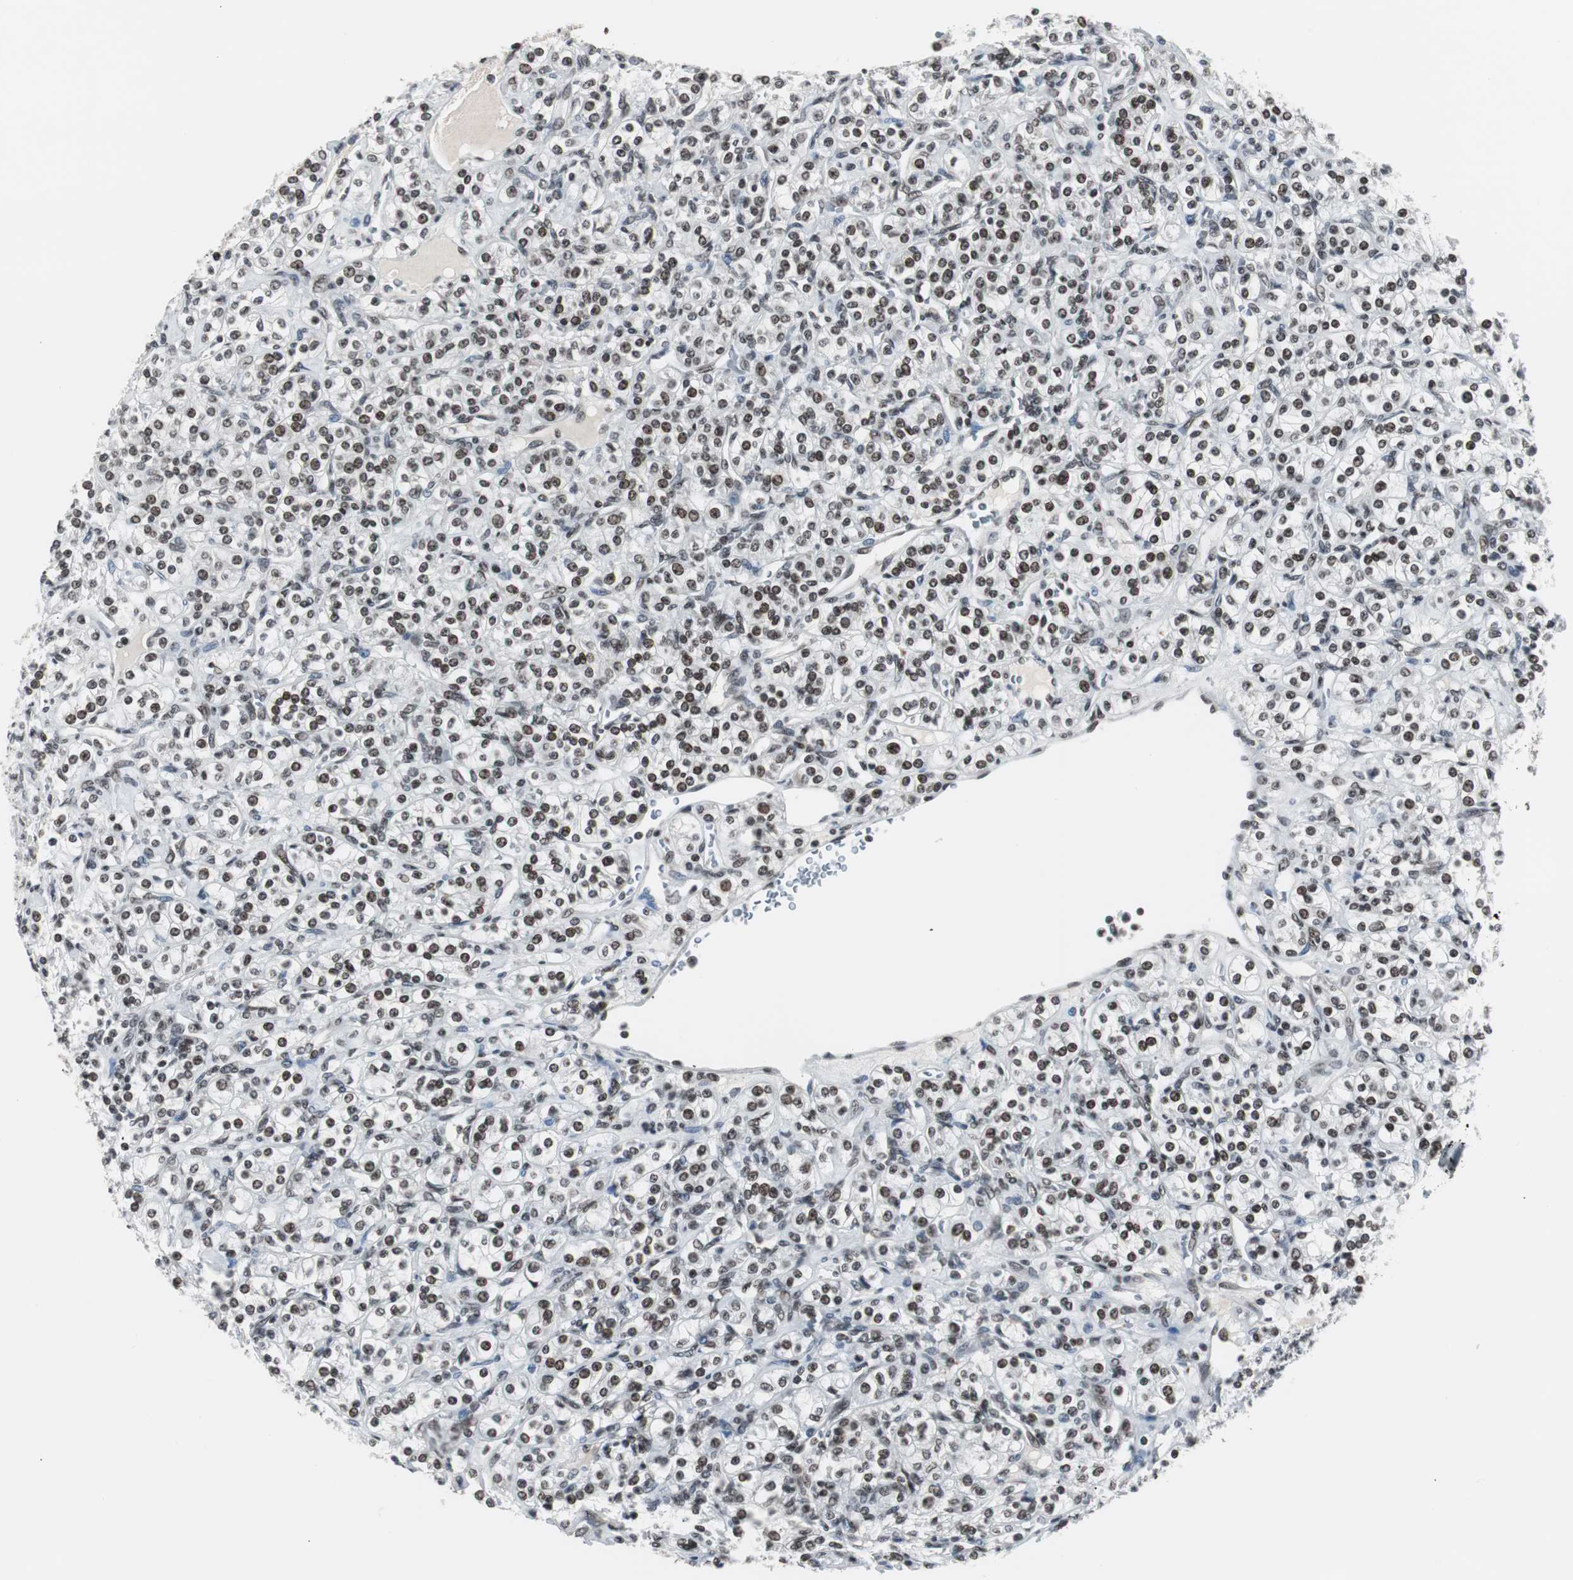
{"staining": {"intensity": "moderate", "quantity": ">75%", "location": "nuclear"}, "tissue": "renal cancer", "cell_type": "Tumor cells", "image_type": "cancer", "snomed": [{"axis": "morphology", "description": "Adenocarcinoma, NOS"}, {"axis": "topography", "description": "Kidney"}], "caption": "Adenocarcinoma (renal) stained for a protein exhibits moderate nuclear positivity in tumor cells.", "gene": "XRCC1", "patient": {"sex": "male", "age": 77}}